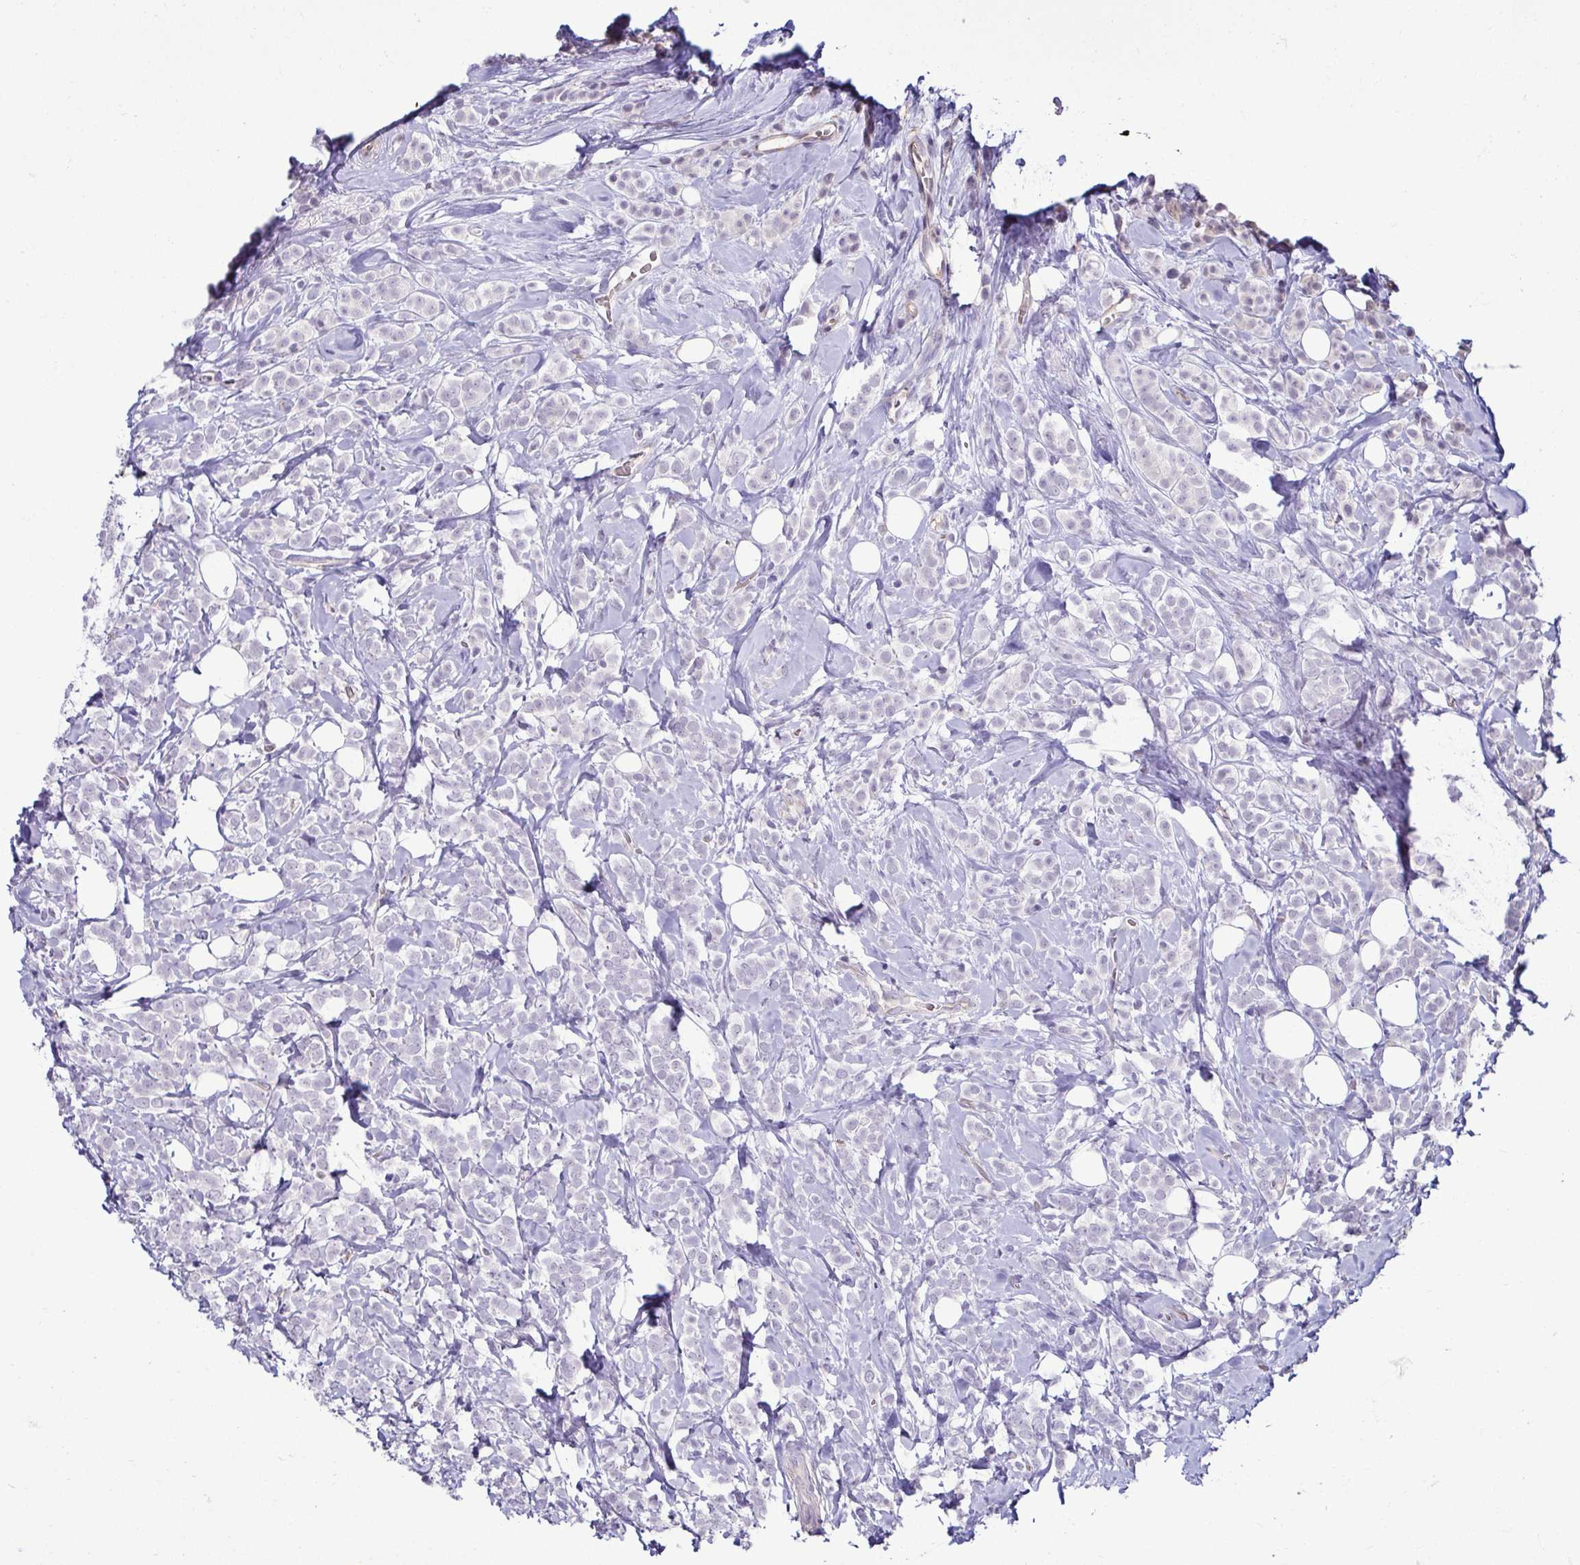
{"staining": {"intensity": "negative", "quantity": "none", "location": "none"}, "tissue": "breast cancer", "cell_type": "Tumor cells", "image_type": "cancer", "snomed": [{"axis": "morphology", "description": "Lobular carcinoma"}, {"axis": "topography", "description": "Breast"}], "caption": "IHC image of breast cancer (lobular carcinoma) stained for a protein (brown), which shows no expression in tumor cells.", "gene": "CASP14", "patient": {"sex": "female", "age": 49}}